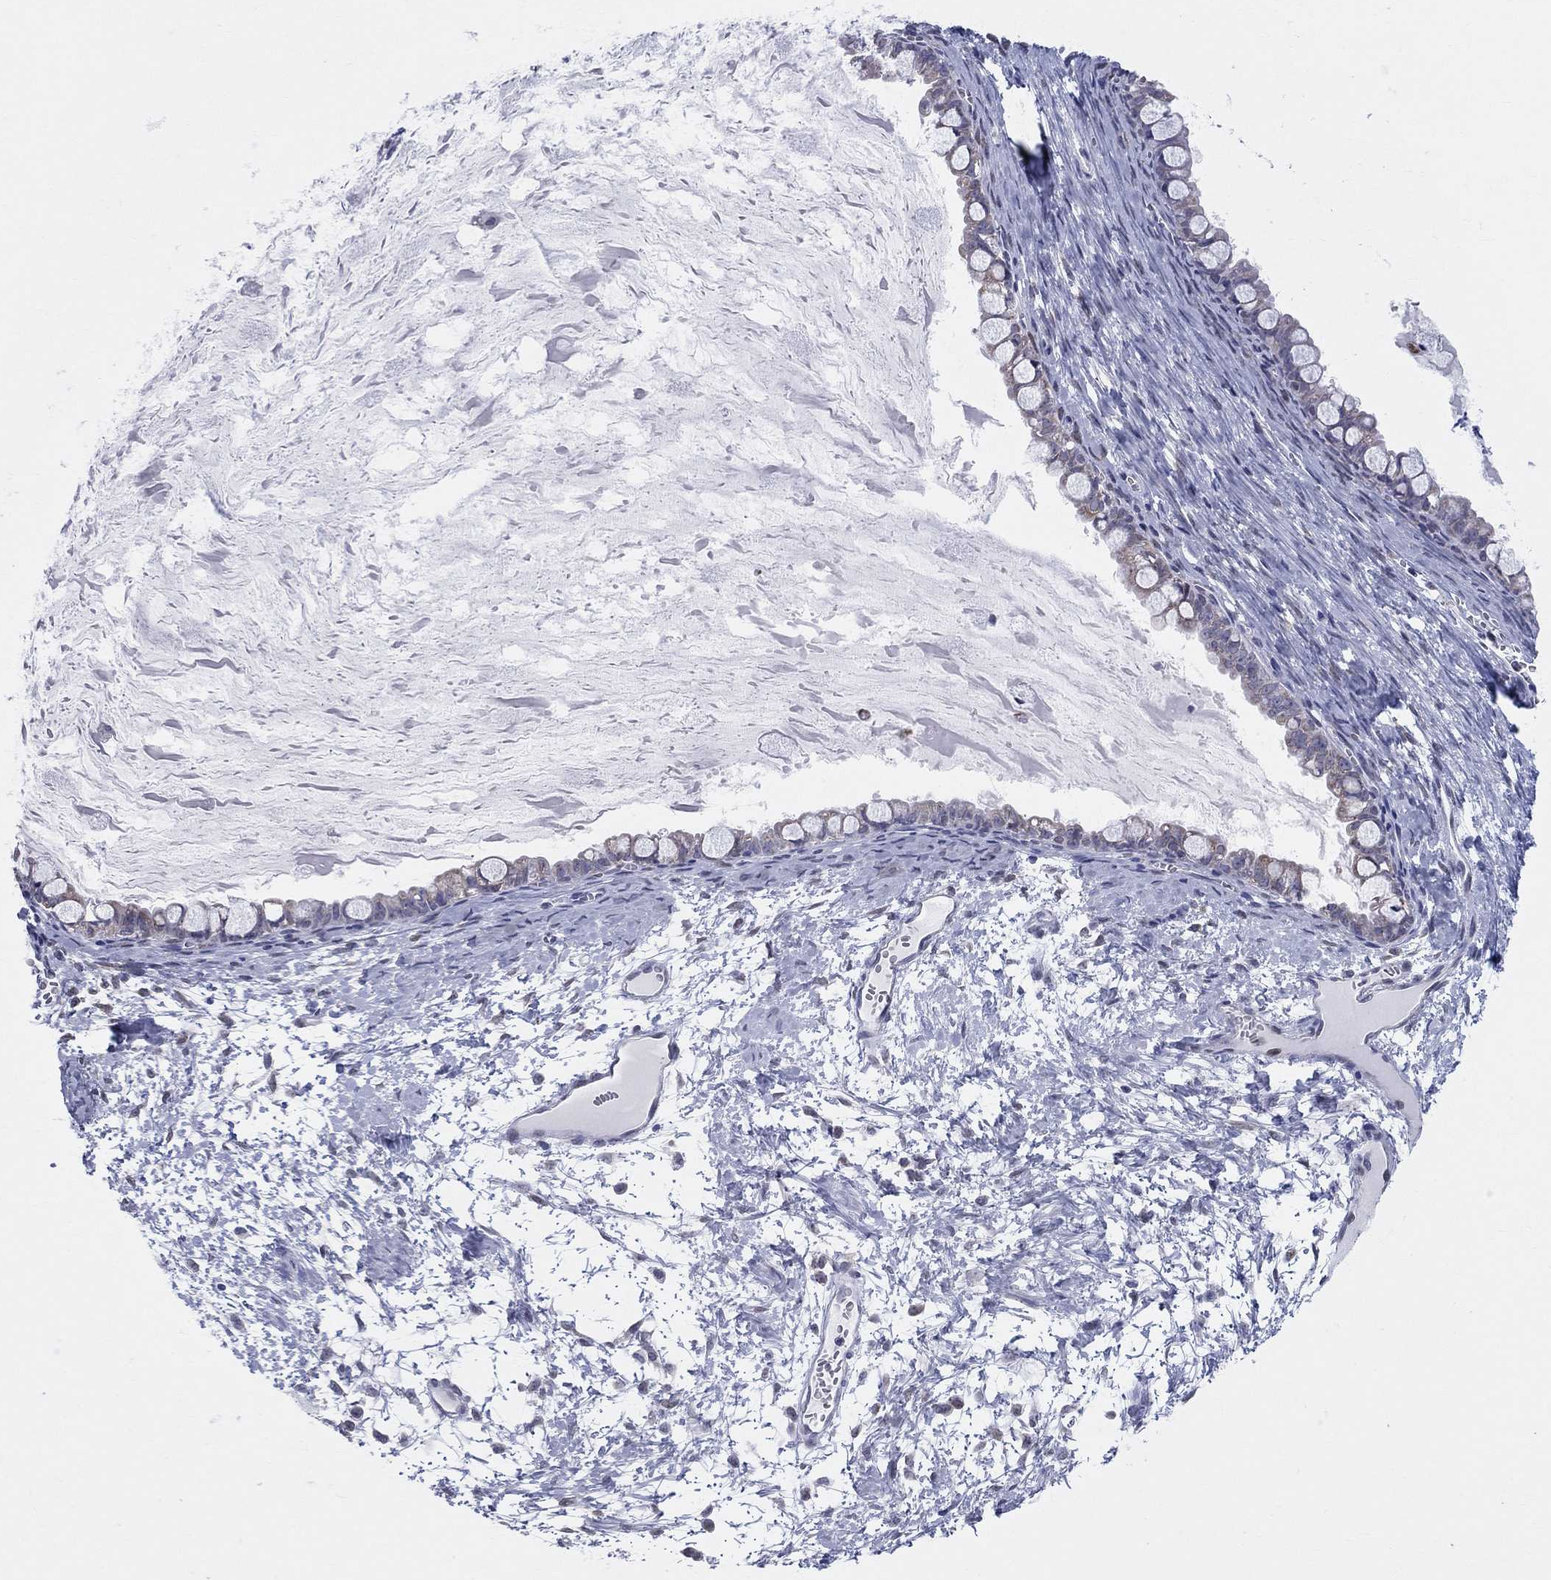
{"staining": {"intensity": "negative", "quantity": "none", "location": "none"}, "tissue": "ovarian cancer", "cell_type": "Tumor cells", "image_type": "cancer", "snomed": [{"axis": "morphology", "description": "Cystadenocarcinoma, mucinous, NOS"}, {"axis": "topography", "description": "Ovary"}], "caption": "High power microscopy photomicrograph of an immunohistochemistry photomicrograph of ovarian mucinous cystadenocarcinoma, revealing no significant positivity in tumor cells.", "gene": "KISS1R", "patient": {"sex": "female", "age": 63}}